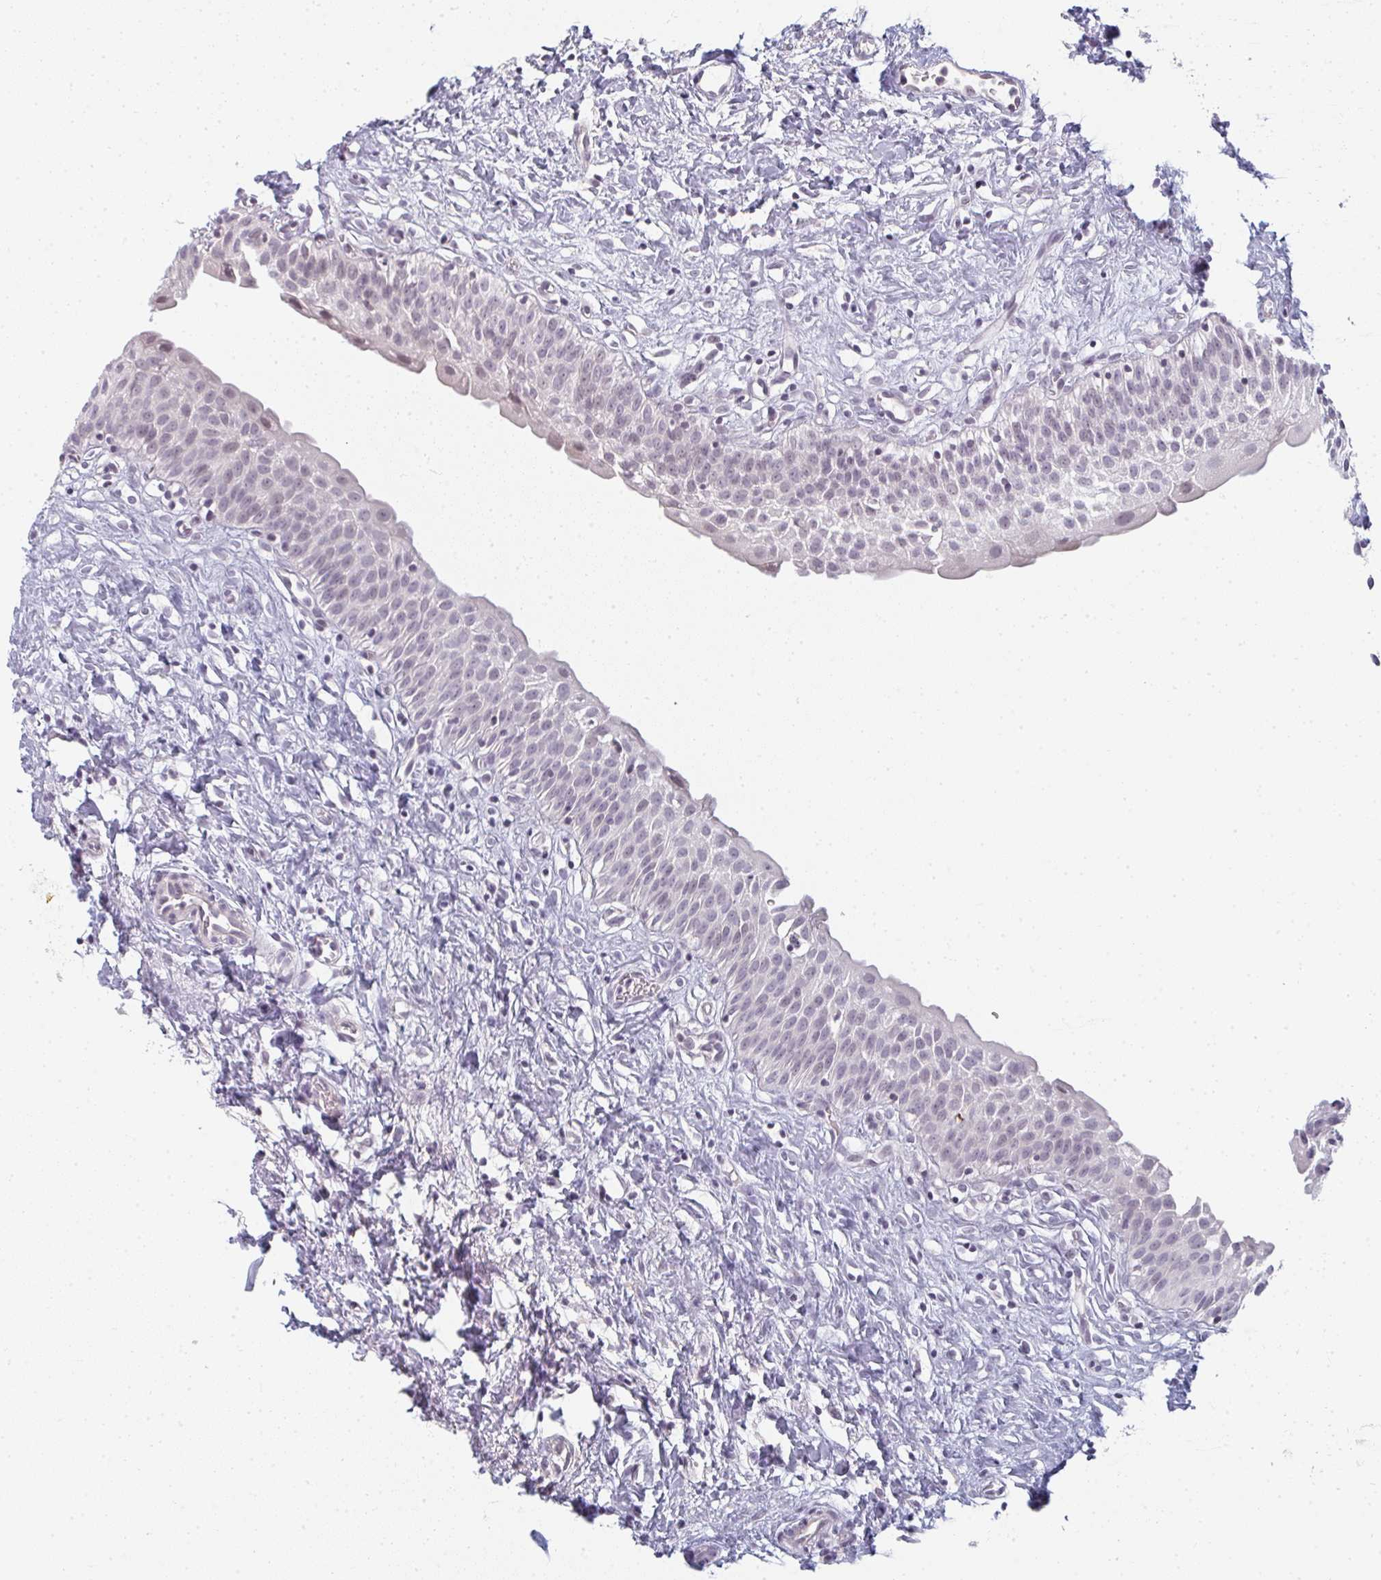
{"staining": {"intensity": "weak", "quantity": "<25%", "location": "nuclear"}, "tissue": "urinary bladder", "cell_type": "Urothelial cells", "image_type": "normal", "snomed": [{"axis": "morphology", "description": "Normal tissue, NOS"}, {"axis": "topography", "description": "Urinary bladder"}], "caption": "Immunohistochemistry photomicrograph of unremarkable human urinary bladder stained for a protein (brown), which exhibits no staining in urothelial cells.", "gene": "RBBP6", "patient": {"sex": "male", "age": 51}}